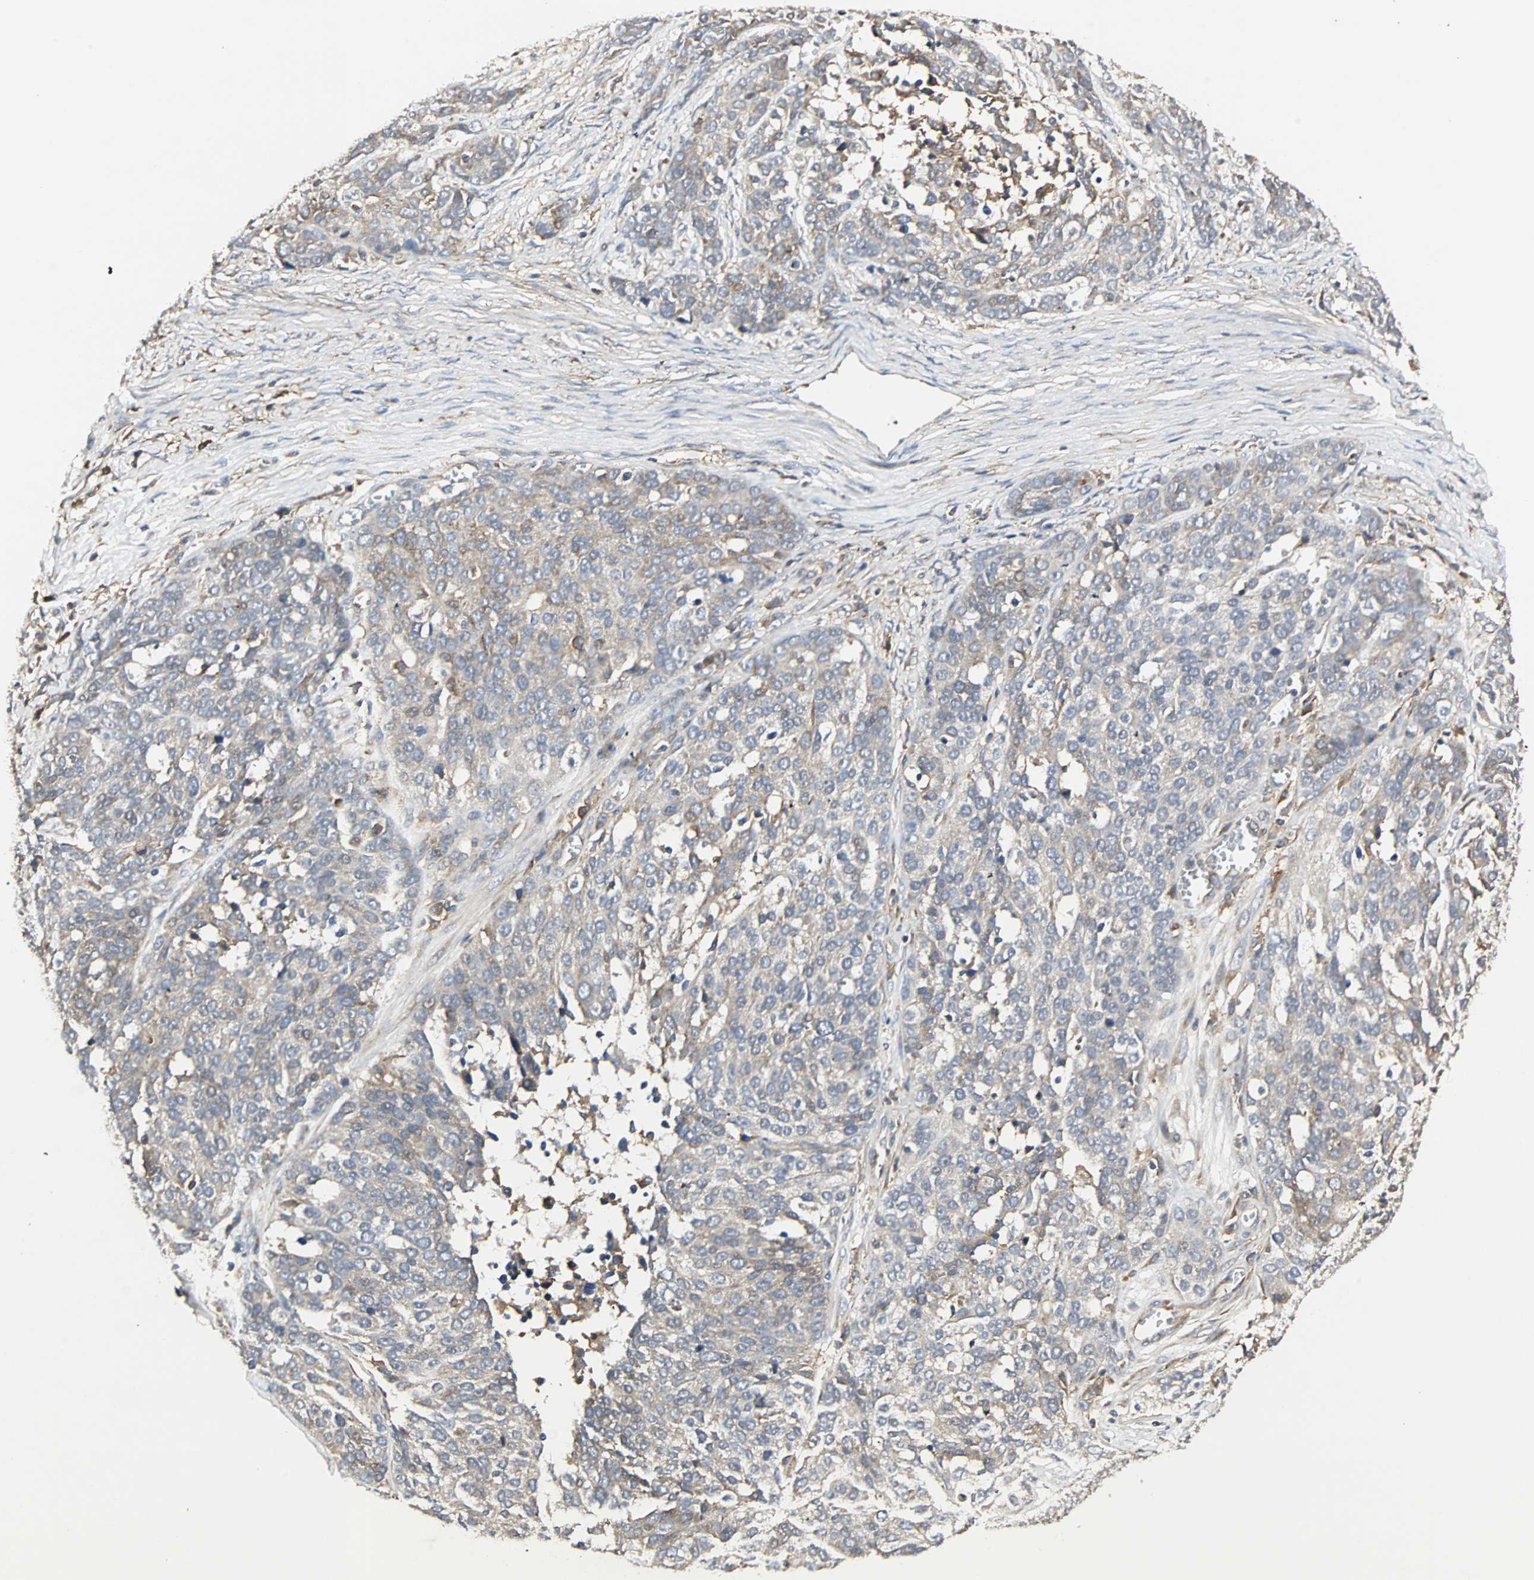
{"staining": {"intensity": "weak", "quantity": ">75%", "location": "cytoplasmic/membranous"}, "tissue": "ovarian cancer", "cell_type": "Tumor cells", "image_type": "cancer", "snomed": [{"axis": "morphology", "description": "Cystadenocarcinoma, serous, NOS"}, {"axis": "topography", "description": "Ovary"}], "caption": "Ovarian cancer stained for a protein demonstrates weak cytoplasmic/membranous positivity in tumor cells. The protein of interest is shown in brown color, while the nuclei are stained blue.", "gene": "GNAI2", "patient": {"sex": "female", "age": 44}}